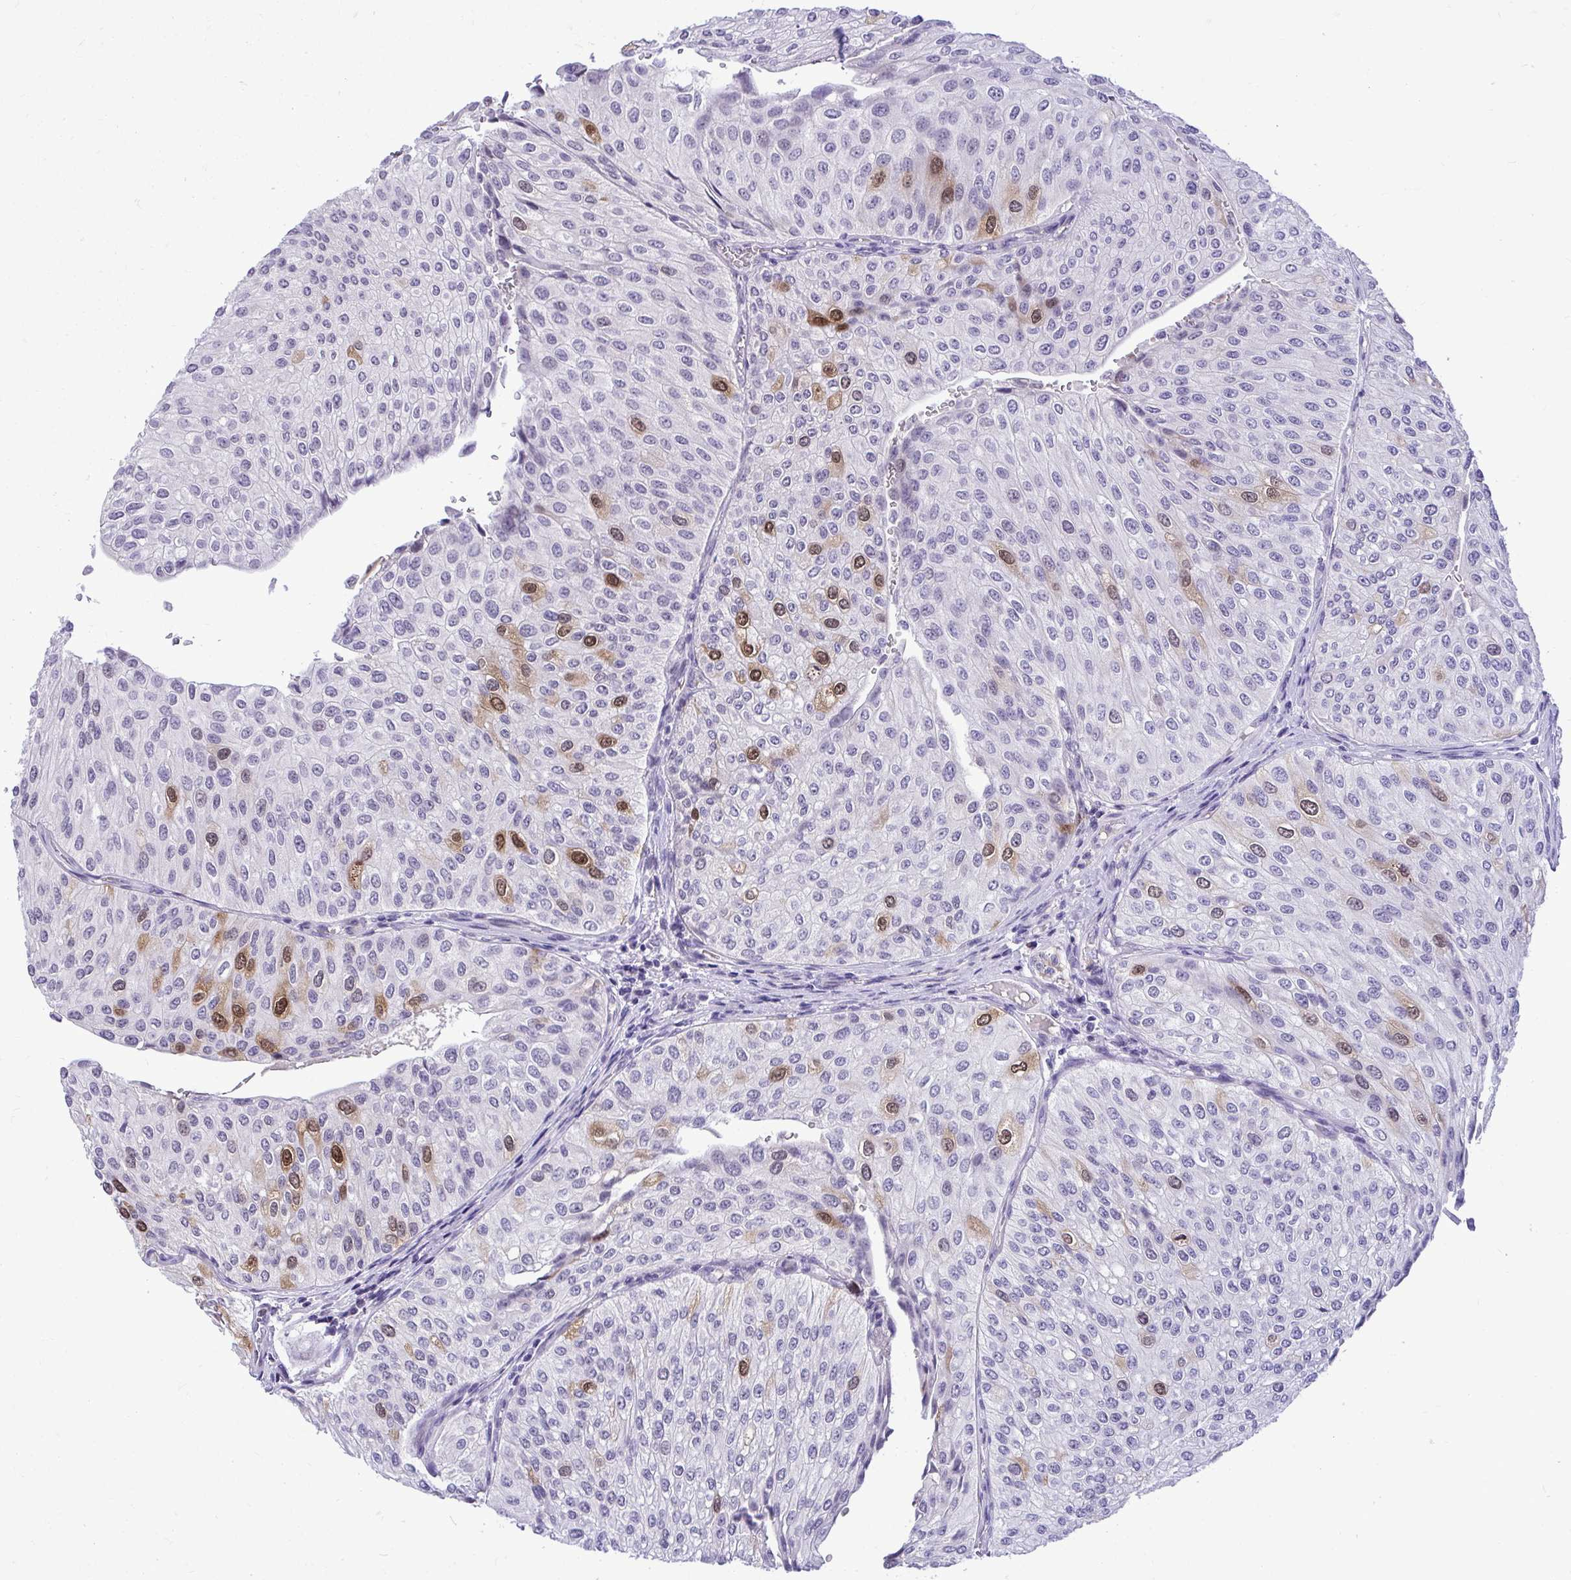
{"staining": {"intensity": "moderate", "quantity": "<25%", "location": "cytoplasmic/membranous,nuclear"}, "tissue": "urothelial cancer", "cell_type": "Tumor cells", "image_type": "cancer", "snomed": [{"axis": "morphology", "description": "Urothelial carcinoma, NOS"}, {"axis": "topography", "description": "Urinary bladder"}], "caption": "Approximately <25% of tumor cells in urothelial cancer display moderate cytoplasmic/membranous and nuclear protein expression as visualized by brown immunohistochemical staining.", "gene": "CDC20", "patient": {"sex": "male", "age": 67}}